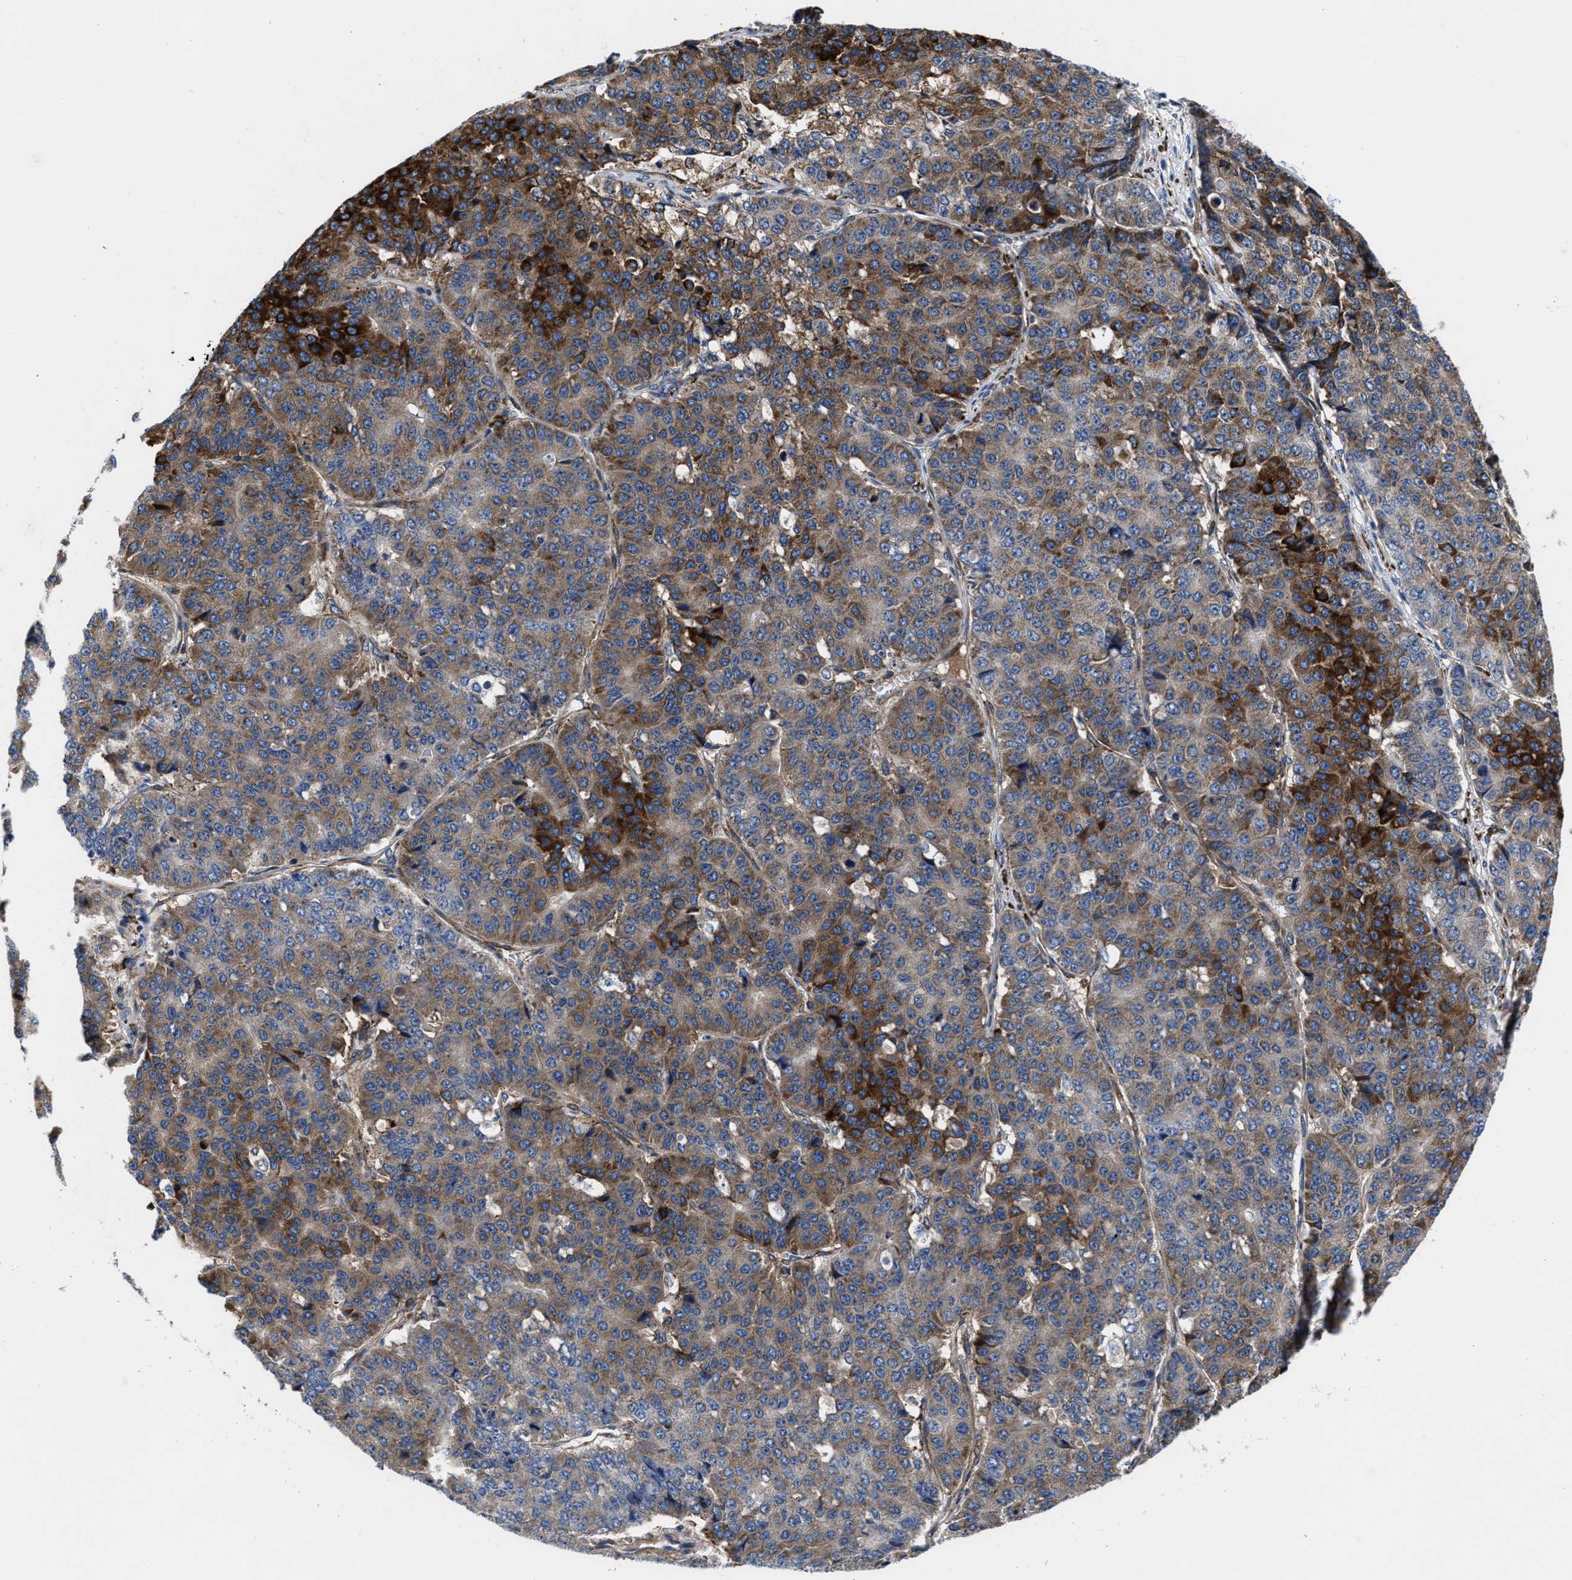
{"staining": {"intensity": "strong", "quantity": ">75%", "location": "cytoplasmic/membranous"}, "tissue": "pancreatic cancer", "cell_type": "Tumor cells", "image_type": "cancer", "snomed": [{"axis": "morphology", "description": "Adenocarcinoma, NOS"}, {"axis": "topography", "description": "Pancreas"}], "caption": "Human pancreatic cancer stained with a protein marker shows strong staining in tumor cells.", "gene": "SLC12A2", "patient": {"sex": "male", "age": 50}}